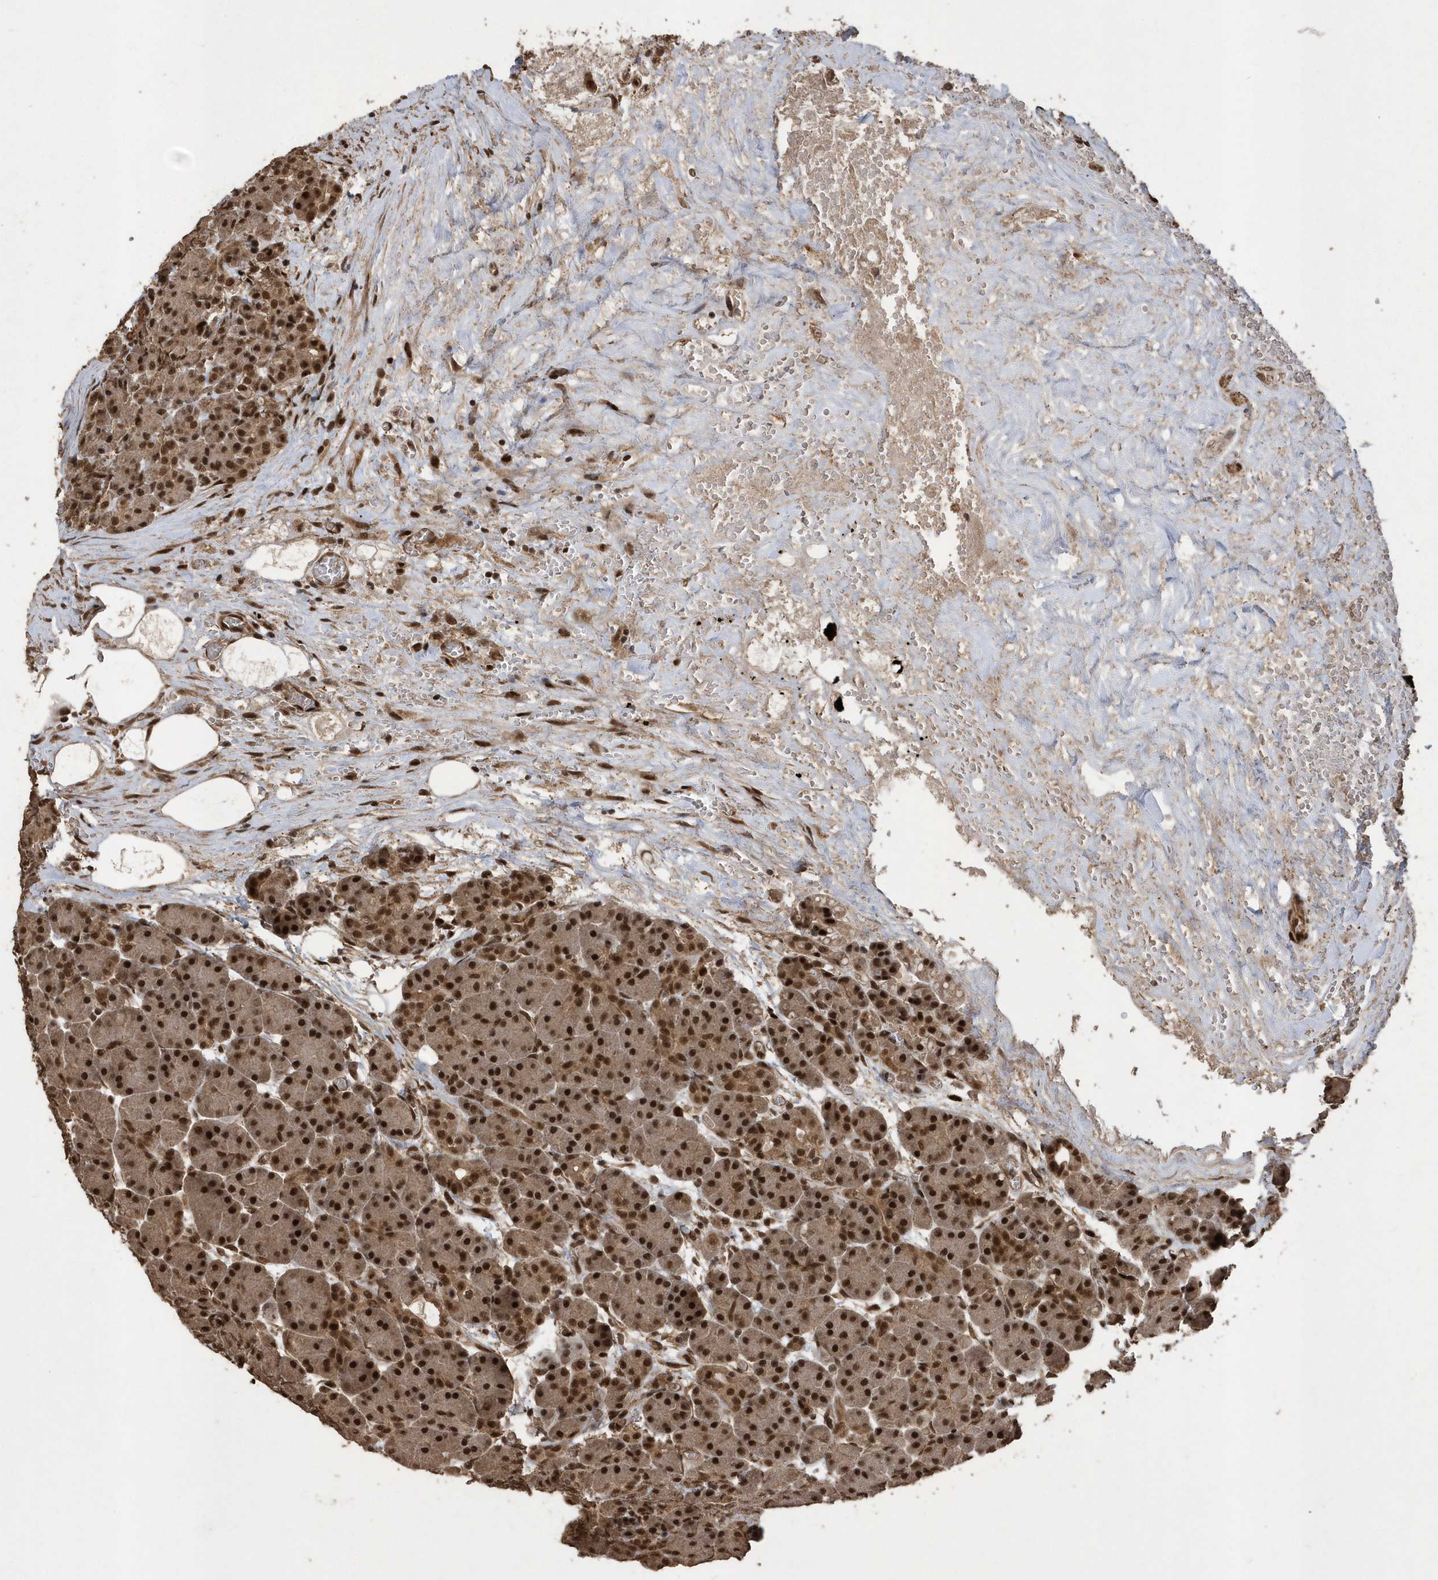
{"staining": {"intensity": "strong", "quantity": ">75%", "location": "cytoplasmic/membranous,nuclear"}, "tissue": "pancreas", "cell_type": "Exocrine glandular cells", "image_type": "normal", "snomed": [{"axis": "morphology", "description": "Normal tissue, NOS"}, {"axis": "topography", "description": "Pancreas"}], "caption": "This photomicrograph shows IHC staining of unremarkable human pancreas, with high strong cytoplasmic/membranous,nuclear positivity in approximately >75% of exocrine glandular cells.", "gene": "INTS12", "patient": {"sex": "male", "age": 63}}